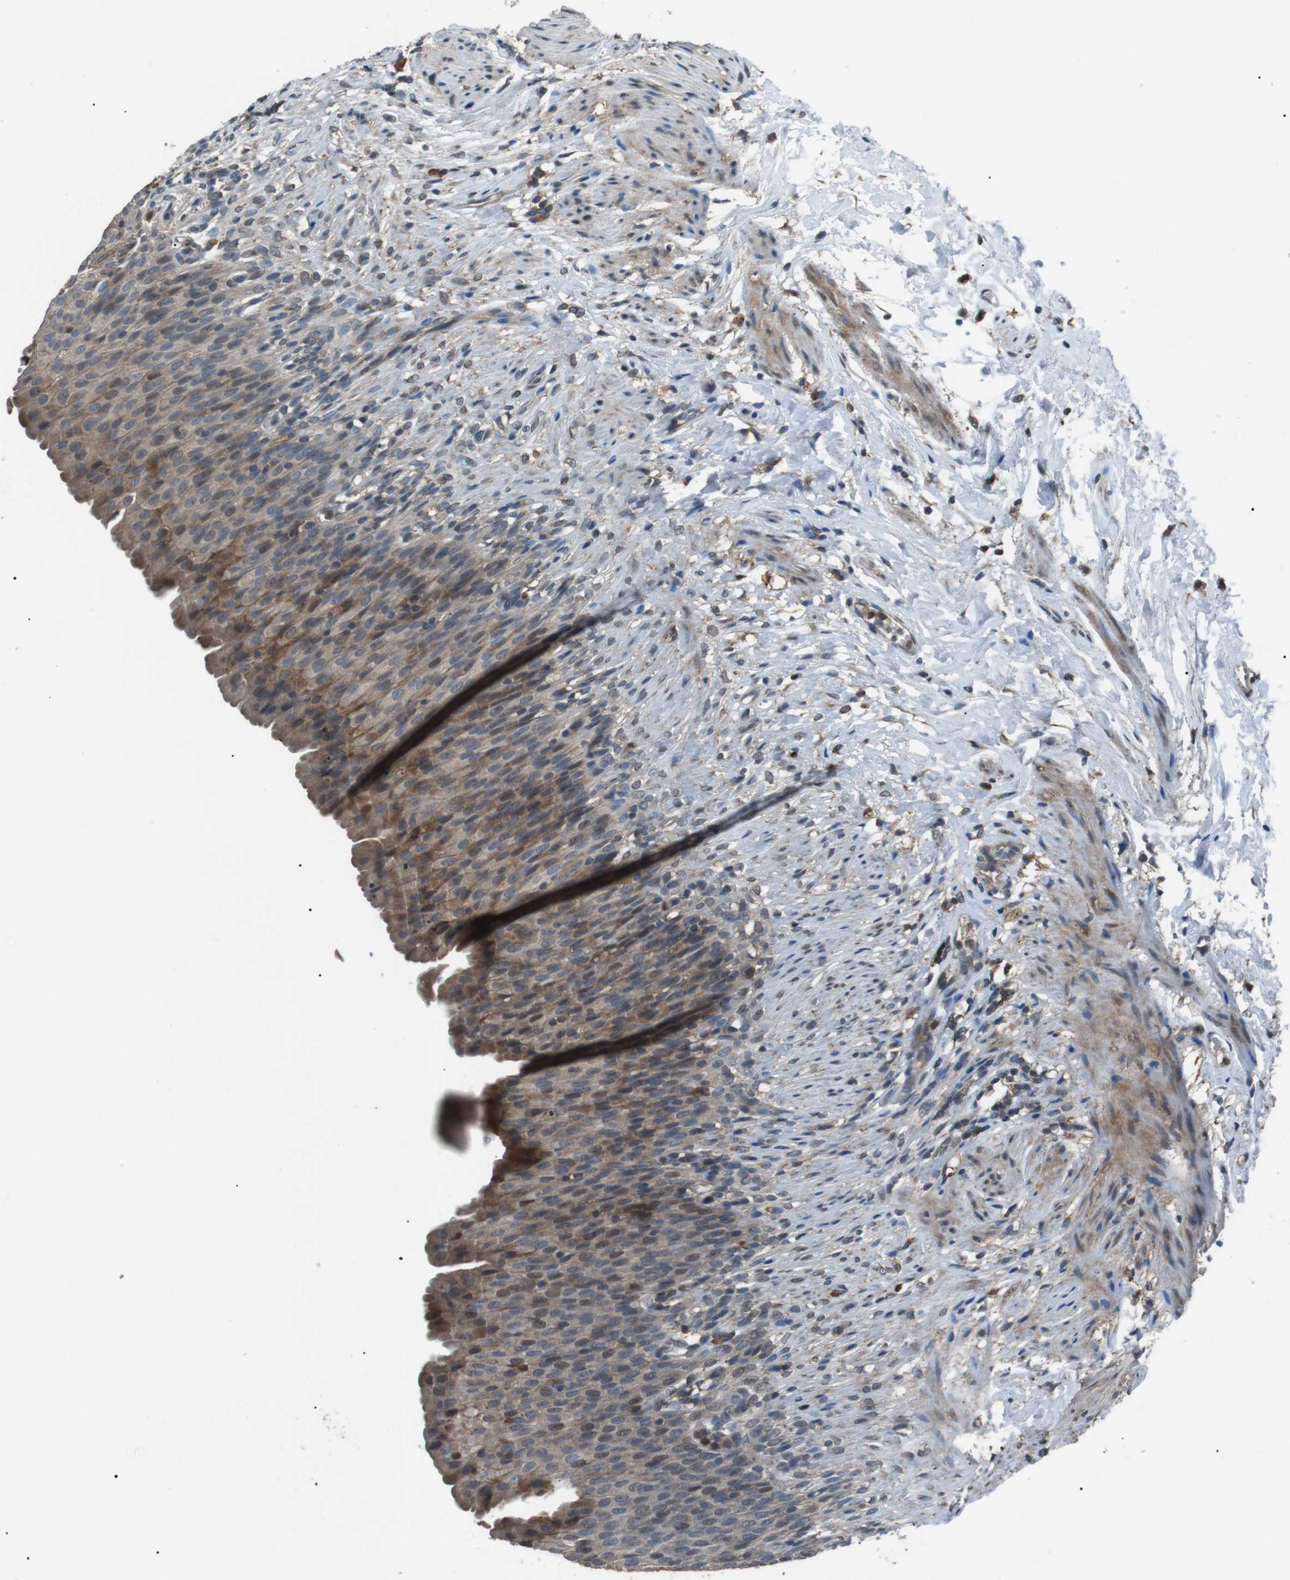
{"staining": {"intensity": "moderate", "quantity": "25%-75%", "location": "cytoplasmic/membranous,nuclear"}, "tissue": "urinary bladder", "cell_type": "Urothelial cells", "image_type": "normal", "snomed": [{"axis": "morphology", "description": "Normal tissue, NOS"}, {"axis": "topography", "description": "Urinary bladder"}], "caption": "An immunohistochemistry histopathology image of normal tissue is shown. Protein staining in brown labels moderate cytoplasmic/membranous,nuclear positivity in urinary bladder within urothelial cells.", "gene": "NEK7", "patient": {"sex": "female", "age": 79}}